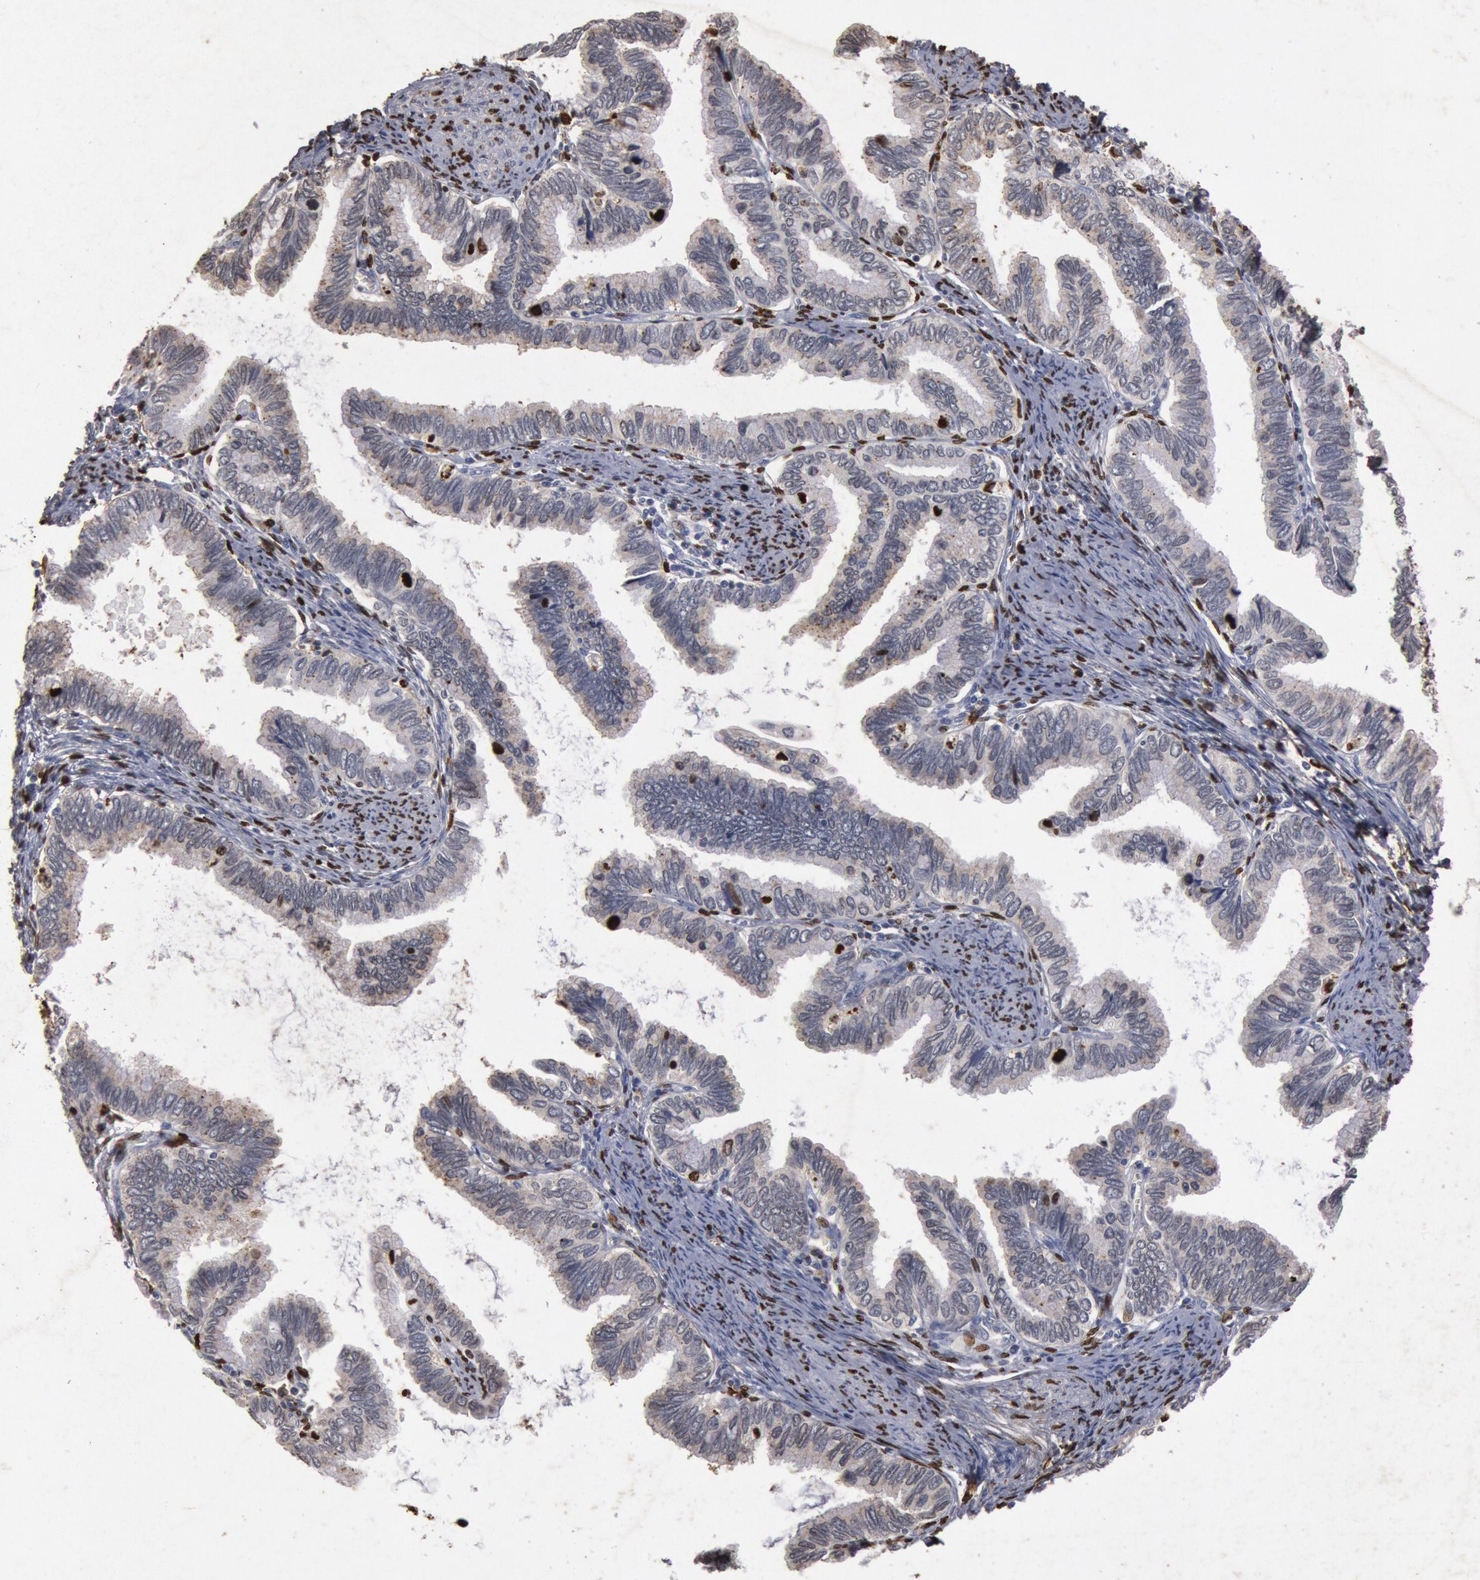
{"staining": {"intensity": "strong", "quantity": "<25%", "location": "nuclear"}, "tissue": "cervical cancer", "cell_type": "Tumor cells", "image_type": "cancer", "snomed": [{"axis": "morphology", "description": "Adenocarcinoma, NOS"}, {"axis": "topography", "description": "Cervix"}], "caption": "Immunohistochemistry photomicrograph of neoplastic tissue: adenocarcinoma (cervical) stained using immunohistochemistry (IHC) displays medium levels of strong protein expression localized specifically in the nuclear of tumor cells, appearing as a nuclear brown color.", "gene": "FOXA2", "patient": {"sex": "female", "age": 49}}